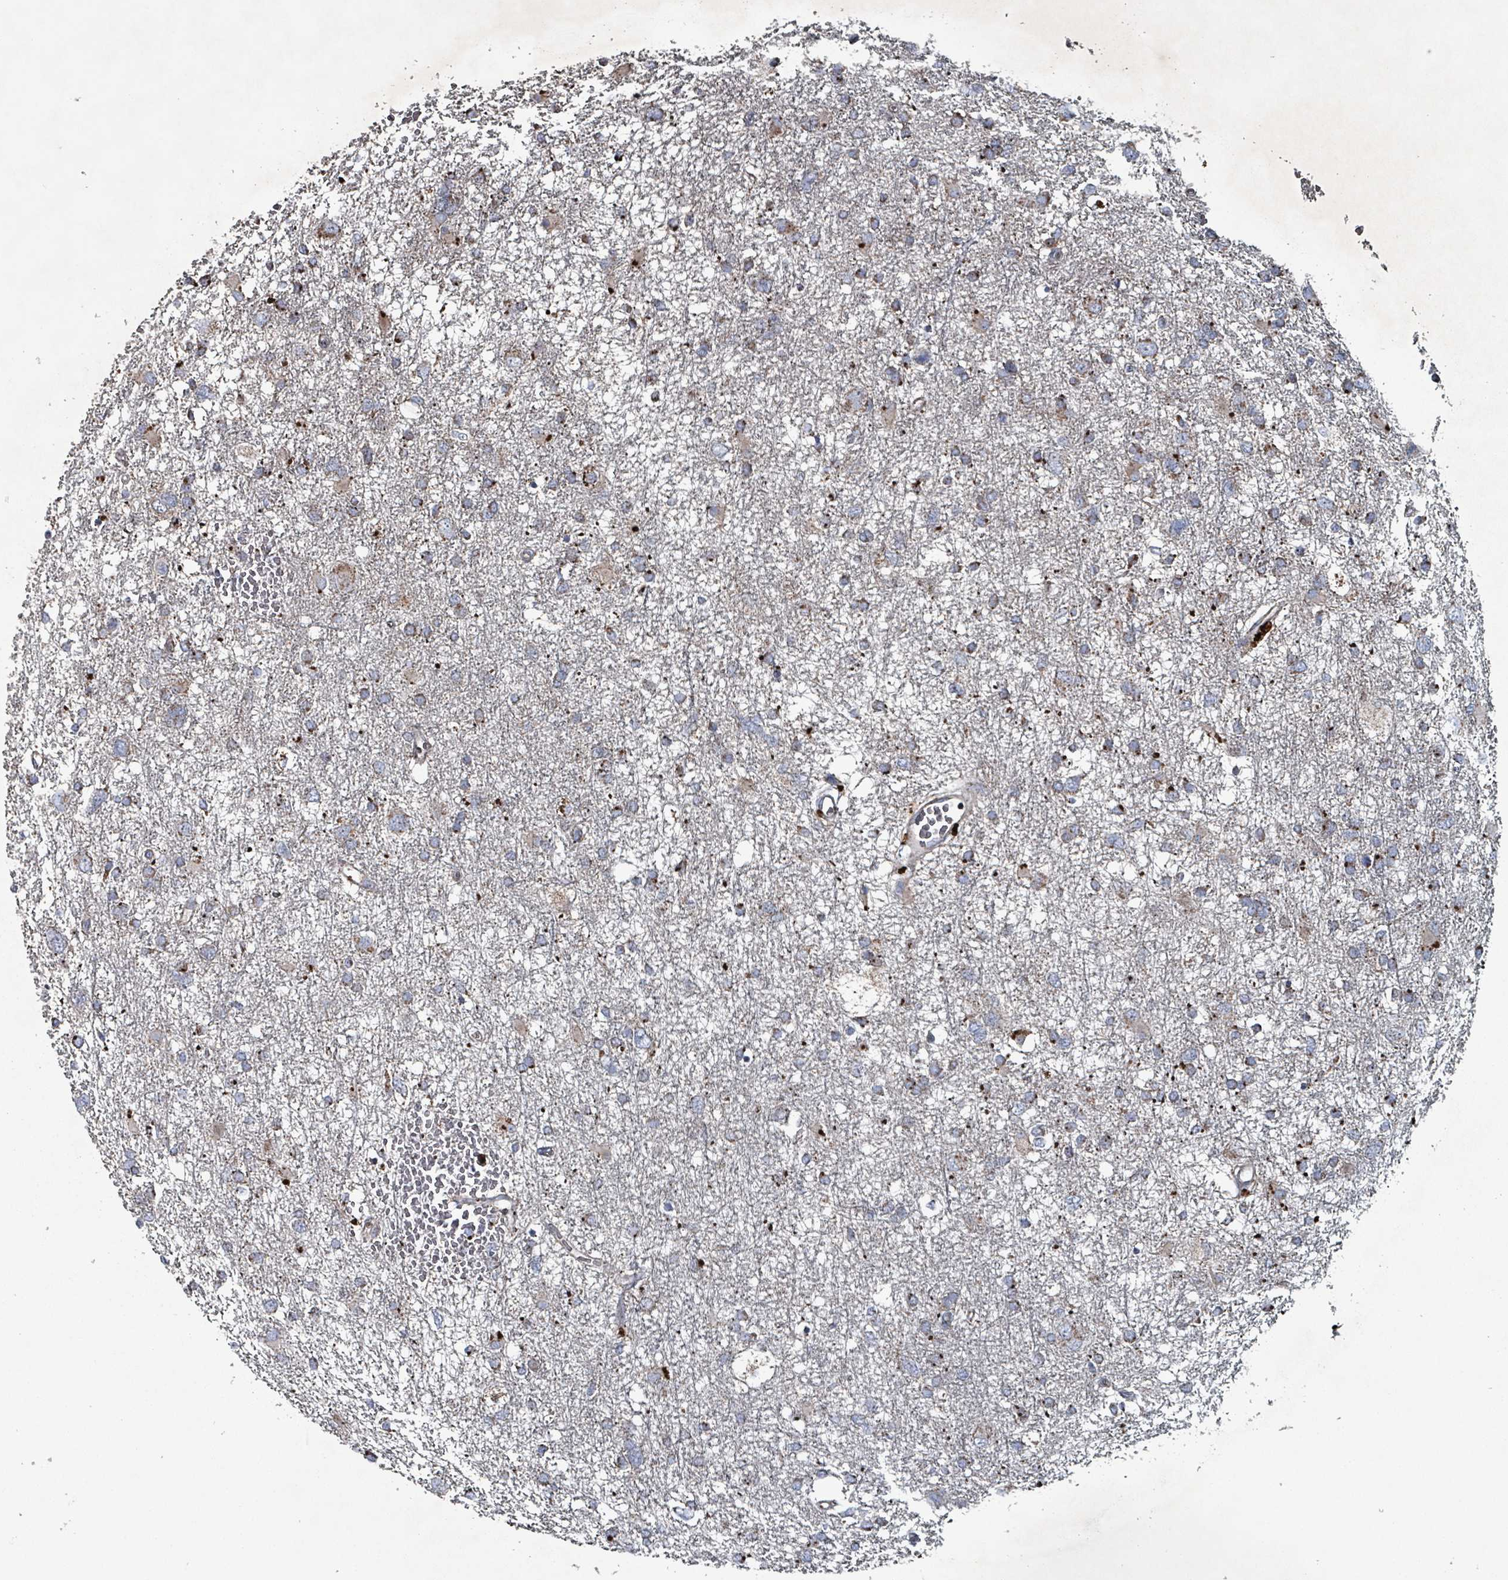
{"staining": {"intensity": "weak", "quantity": "25%-75%", "location": "cytoplasmic/membranous"}, "tissue": "glioma", "cell_type": "Tumor cells", "image_type": "cancer", "snomed": [{"axis": "morphology", "description": "Glioma, malignant, High grade"}, {"axis": "topography", "description": "Brain"}], "caption": "Malignant glioma (high-grade) stained with immunohistochemistry (IHC) demonstrates weak cytoplasmic/membranous staining in about 25%-75% of tumor cells.", "gene": "ABHD18", "patient": {"sex": "male", "age": 61}}